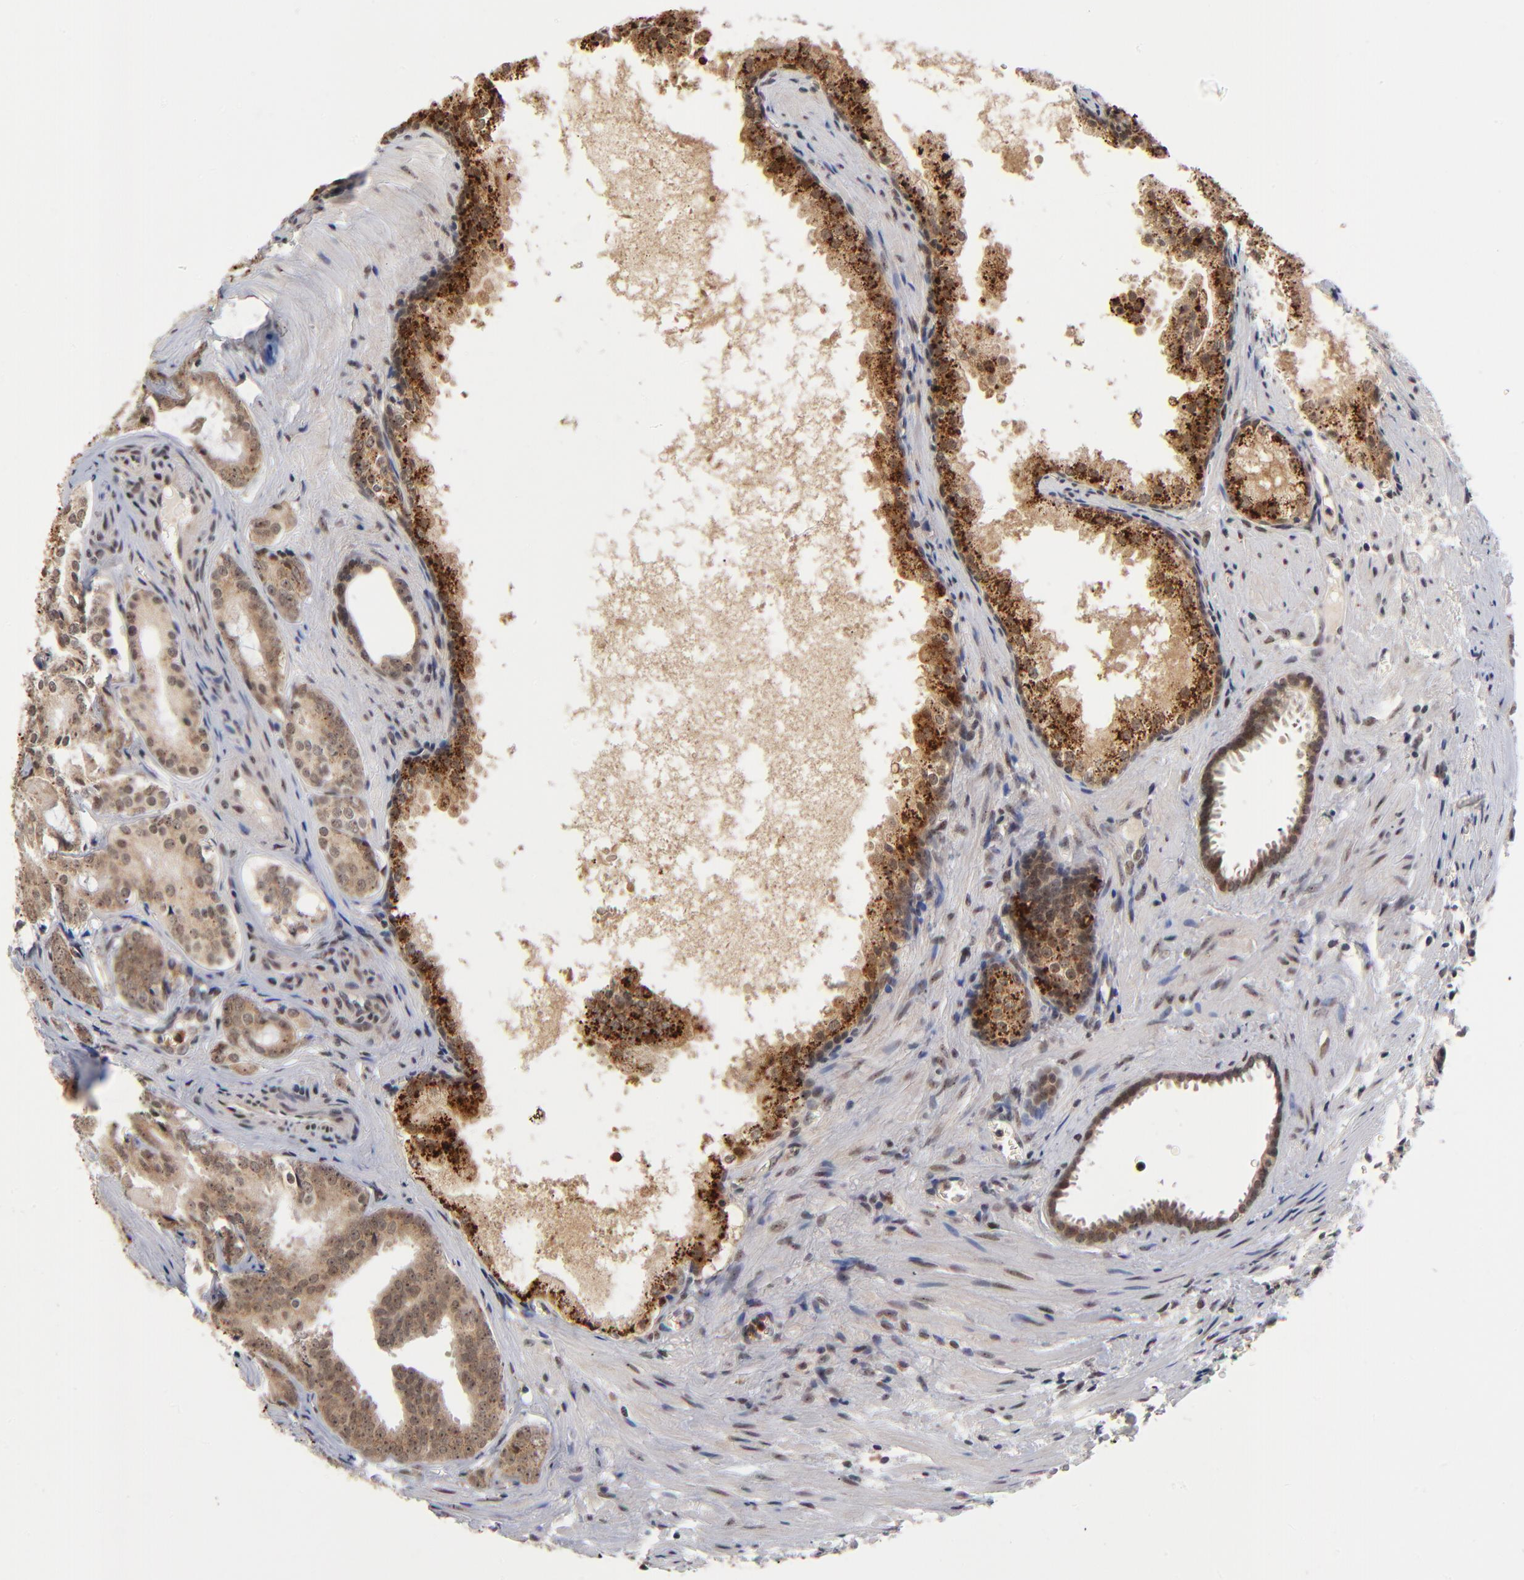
{"staining": {"intensity": "moderate", "quantity": ">75%", "location": "cytoplasmic/membranous,nuclear"}, "tissue": "prostate cancer", "cell_type": "Tumor cells", "image_type": "cancer", "snomed": [{"axis": "morphology", "description": "Adenocarcinoma, Medium grade"}, {"axis": "topography", "description": "Prostate"}], "caption": "Prostate cancer stained with DAB IHC displays medium levels of moderate cytoplasmic/membranous and nuclear expression in about >75% of tumor cells. The staining was performed using DAB (3,3'-diaminobenzidine) to visualize the protein expression in brown, while the nuclei were stained in blue with hematoxylin (Magnification: 20x).", "gene": "ZNF419", "patient": {"sex": "male", "age": 64}}